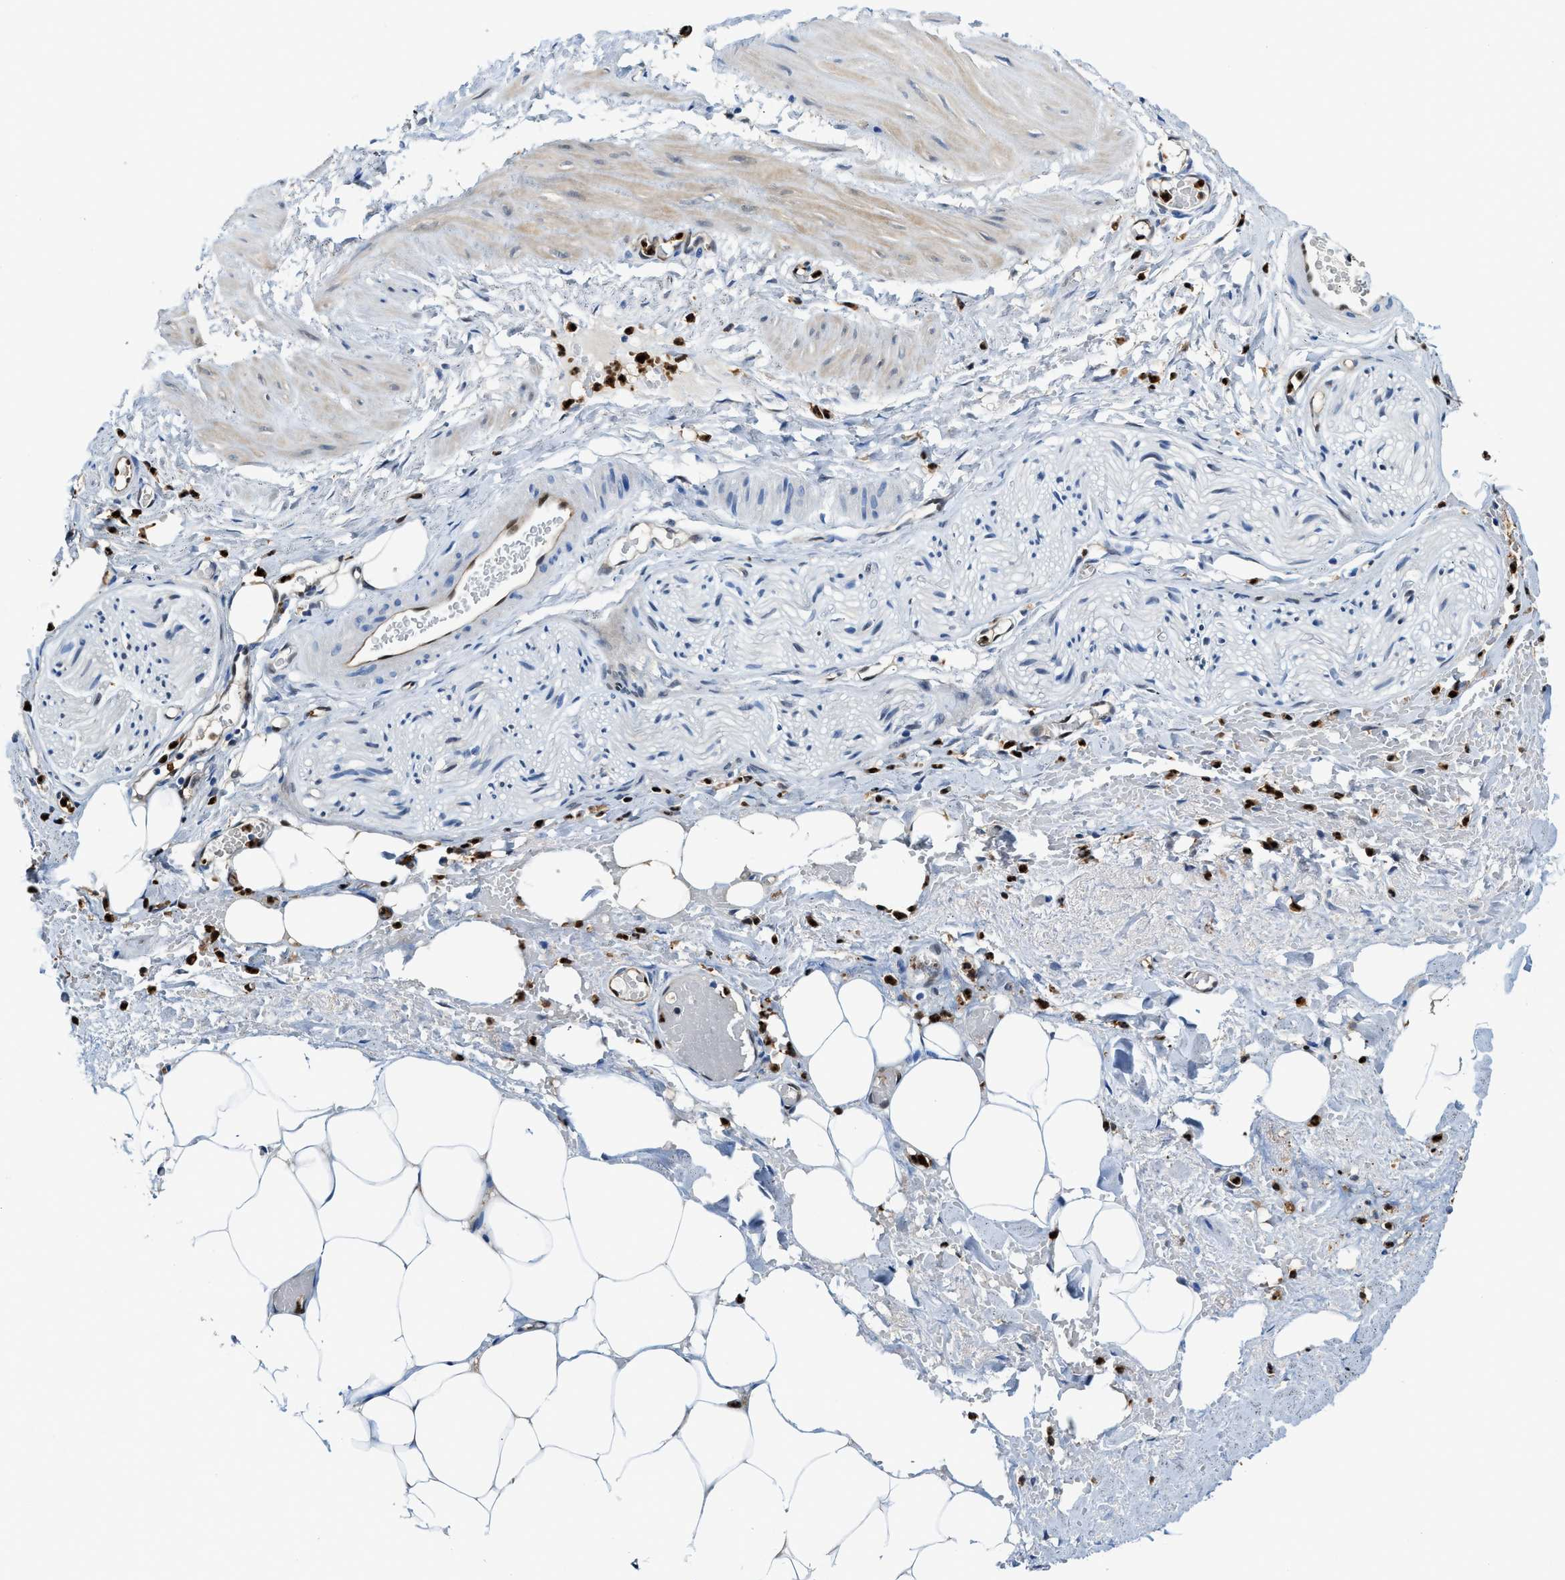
{"staining": {"intensity": "moderate", "quantity": "<25%", "location": "nuclear"}, "tissue": "adipose tissue", "cell_type": "Adipocytes", "image_type": "normal", "snomed": [{"axis": "morphology", "description": "Normal tissue, NOS"}, {"axis": "topography", "description": "Soft tissue"}, {"axis": "topography", "description": "Vascular tissue"}], "caption": "Immunohistochemical staining of unremarkable adipose tissue demonstrates moderate nuclear protein expression in about <25% of adipocytes.", "gene": "LTA4H", "patient": {"sex": "female", "age": 35}}